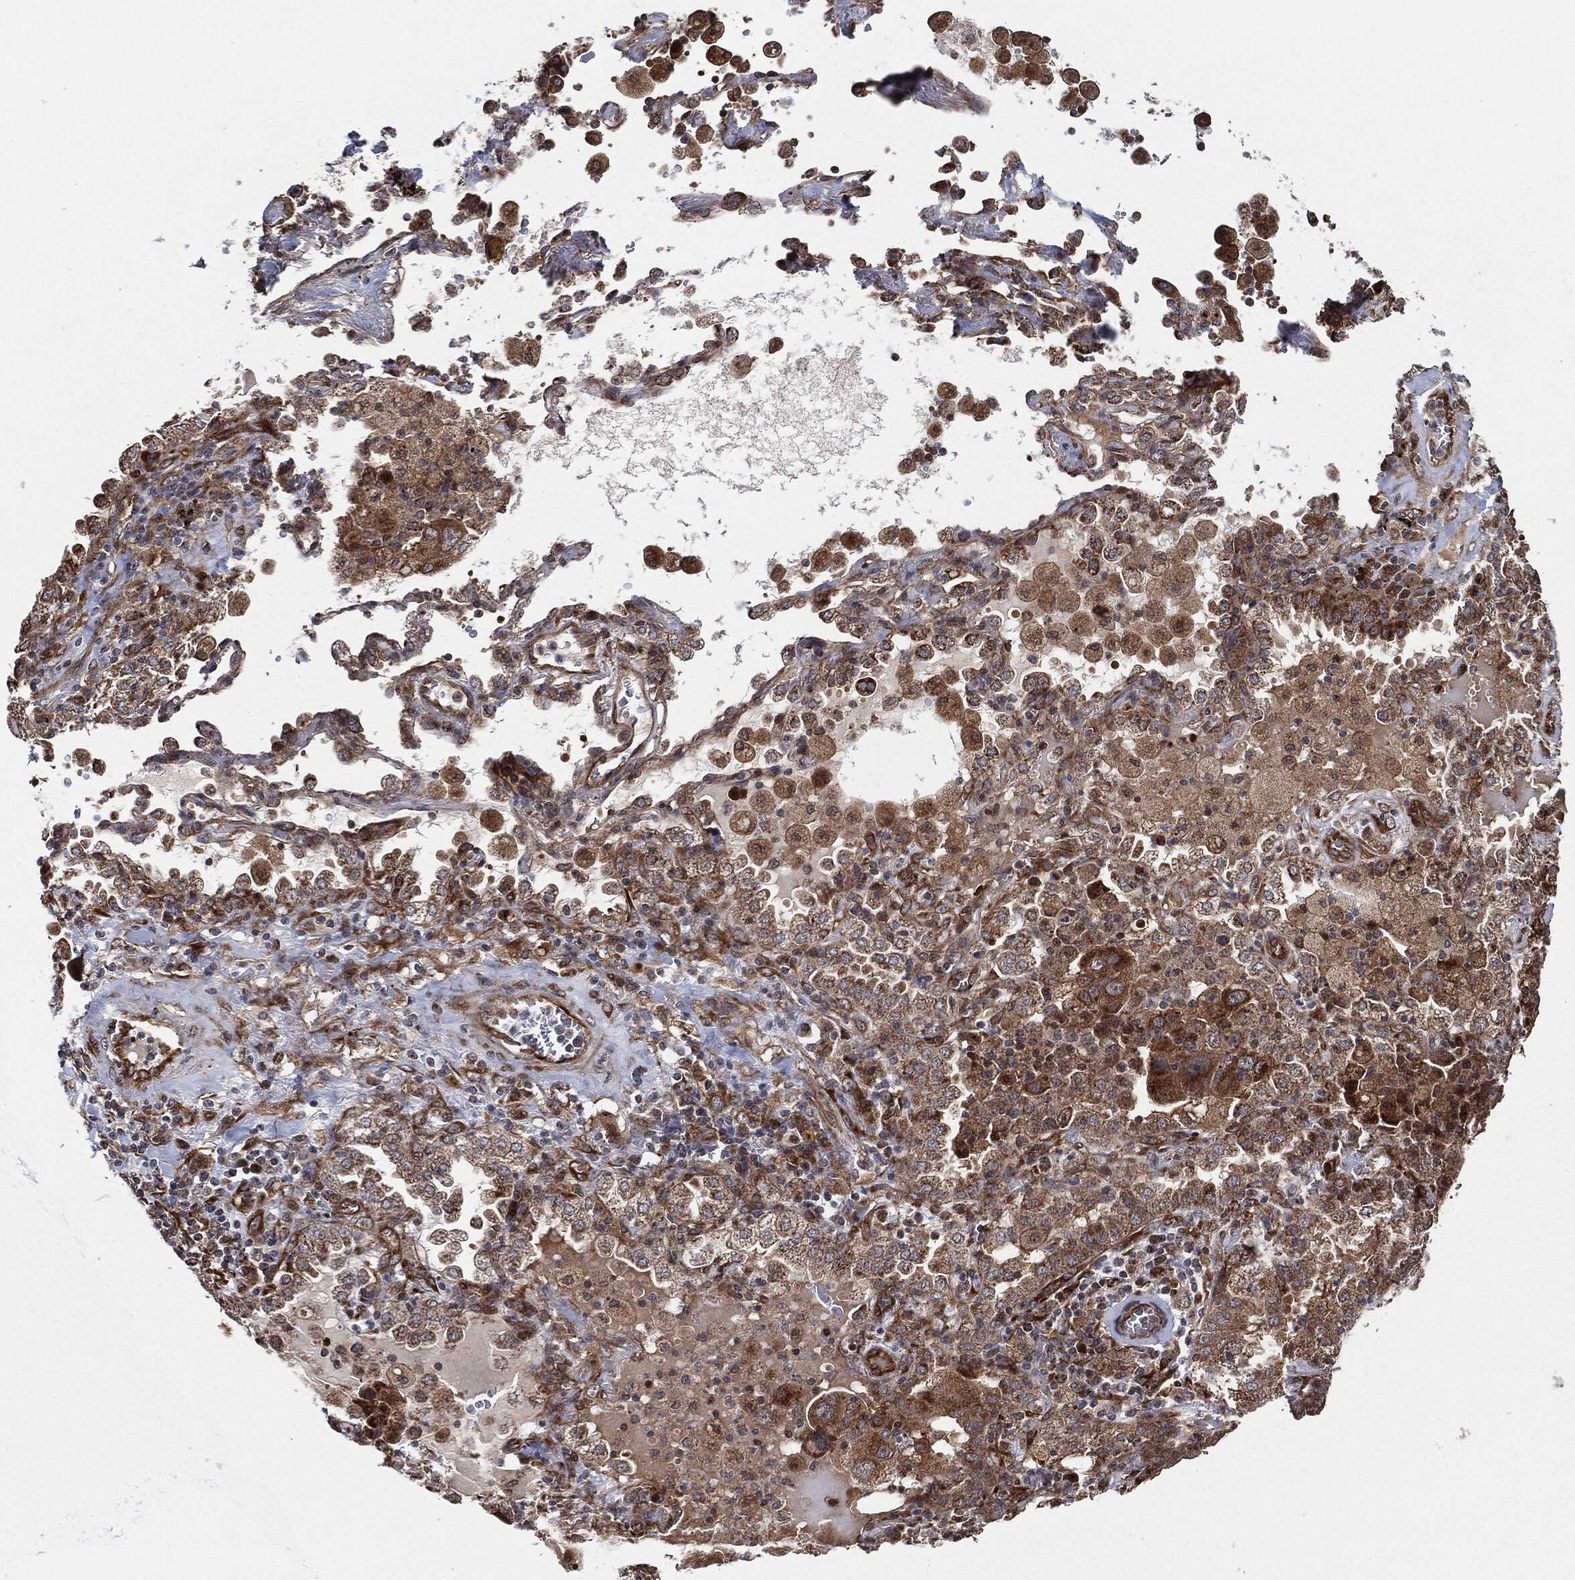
{"staining": {"intensity": "moderate", "quantity": "25%-75%", "location": "cytoplasmic/membranous"}, "tissue": "lung cancer", "cell_type": "Tumor cells", "image_type": "cancer", "snomed": [{"axis": "morphology", "description": "Adenocarcinoma, NOS"}, {"axis": "topography", "description": "Lung"}], "caption": "This image displays lung adenocarcinoma stained with immunohistochemistry to label a protein in brown. The cytoplasmic/membranous of tumor cells show moderate positivity for the protein. Nuclei are counter-stained blue.", "gene": "BCAR1", "patient": {"sex": "female", "age": 61}}